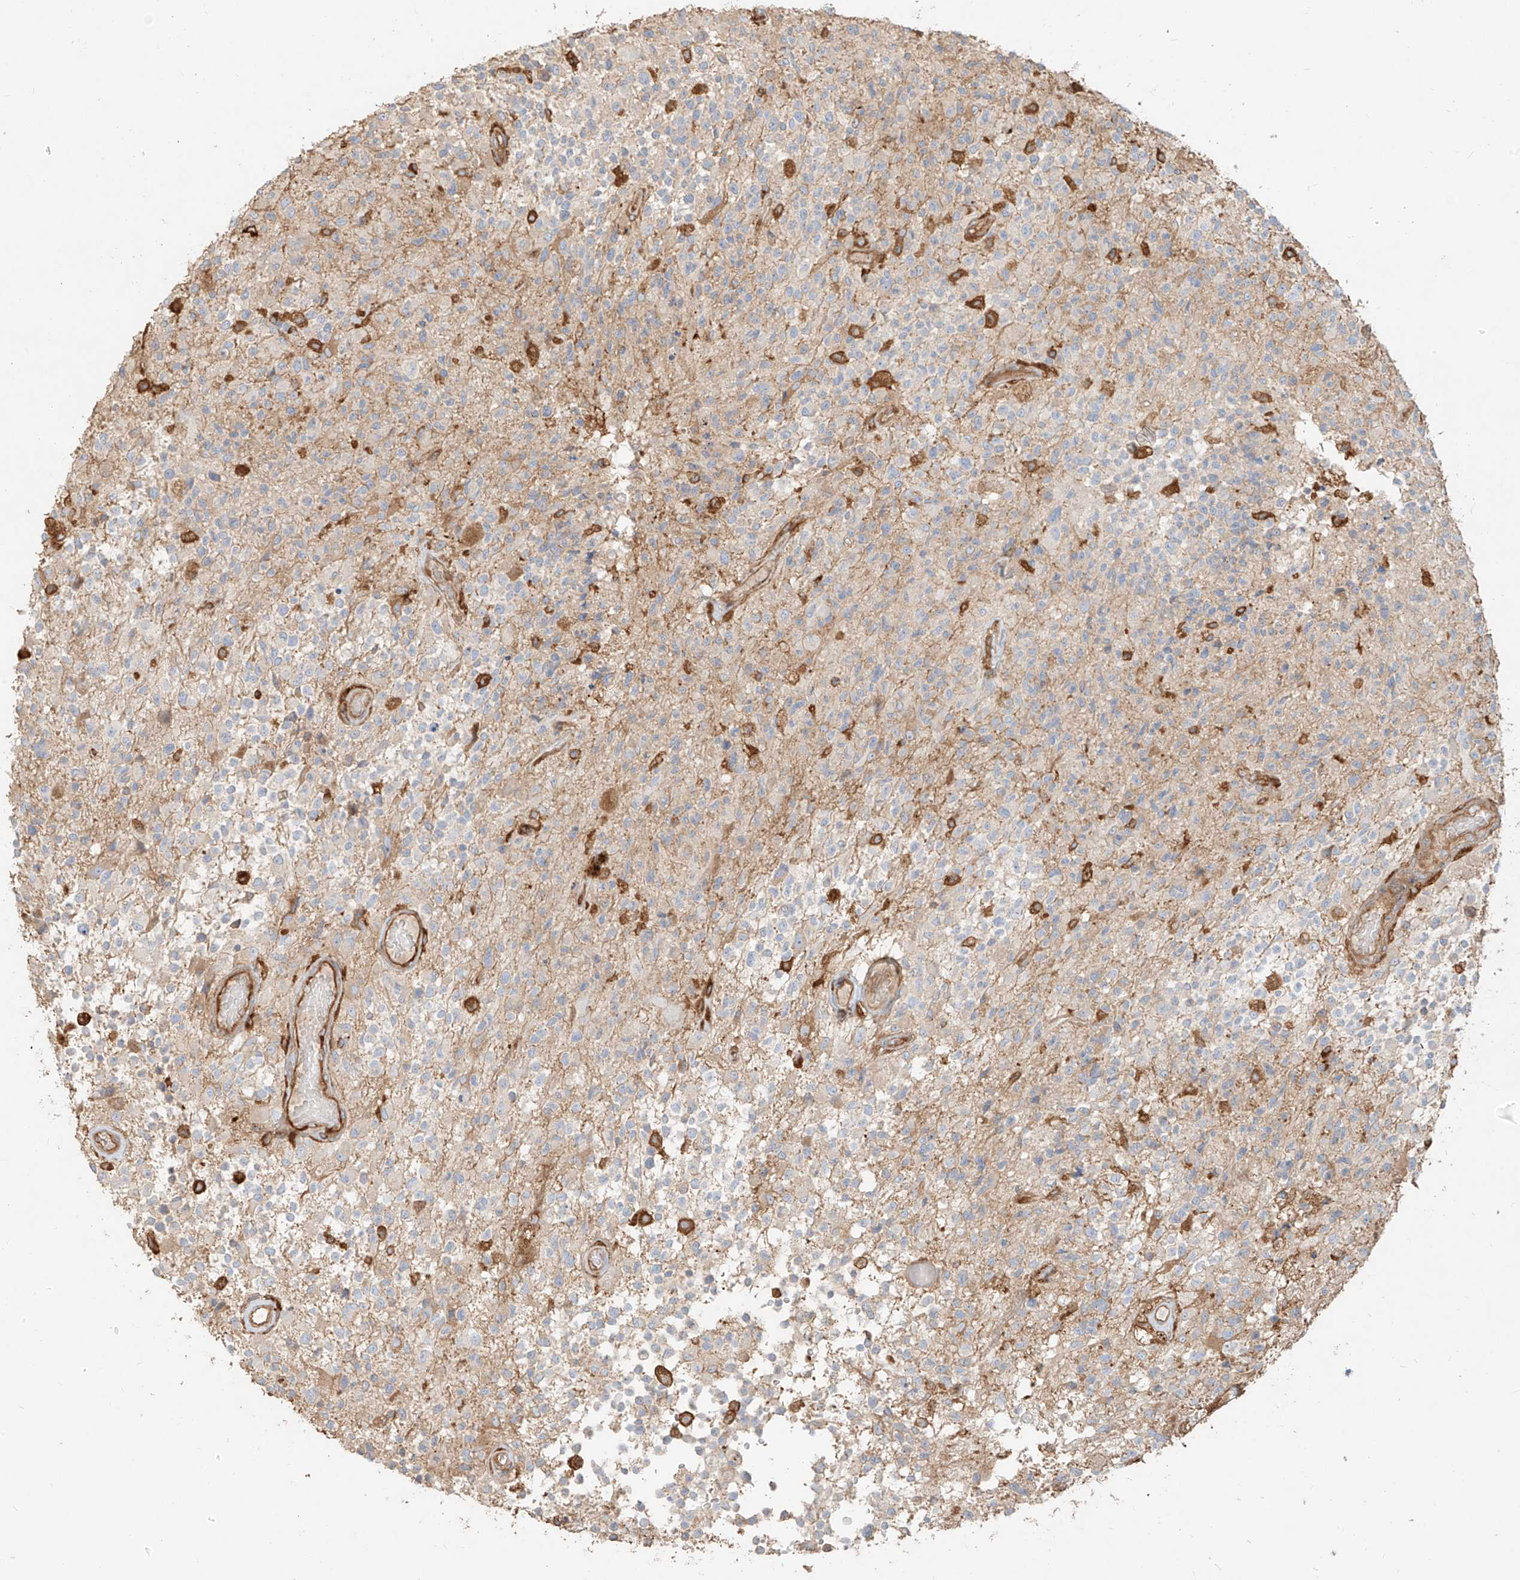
{"staining": {"intensity": "weak", "quantity": "<25%", "location": "cytoplasmic/membranous"}, "tissue": "glioma", "cell_type": "Tumor cells", "image_type": "cancer", "snomed": [{"axis": "morphology", "description": "Glioma, malignant, High grade"}, {"axis": "morphology", "description": "Glioblastoma, NOS"}, {"axis": "topography", "description": "Brain"}], "caption": "An IHC histopathology image of malignant high-grade glioma is shown. There is no staining in tumor cells of malignant high-grade glioma. (DAB immunohistochemistry with hematoxylin counter stain).", "gene": "SNX9", "patient": {"sex": "male", "age": 60}}